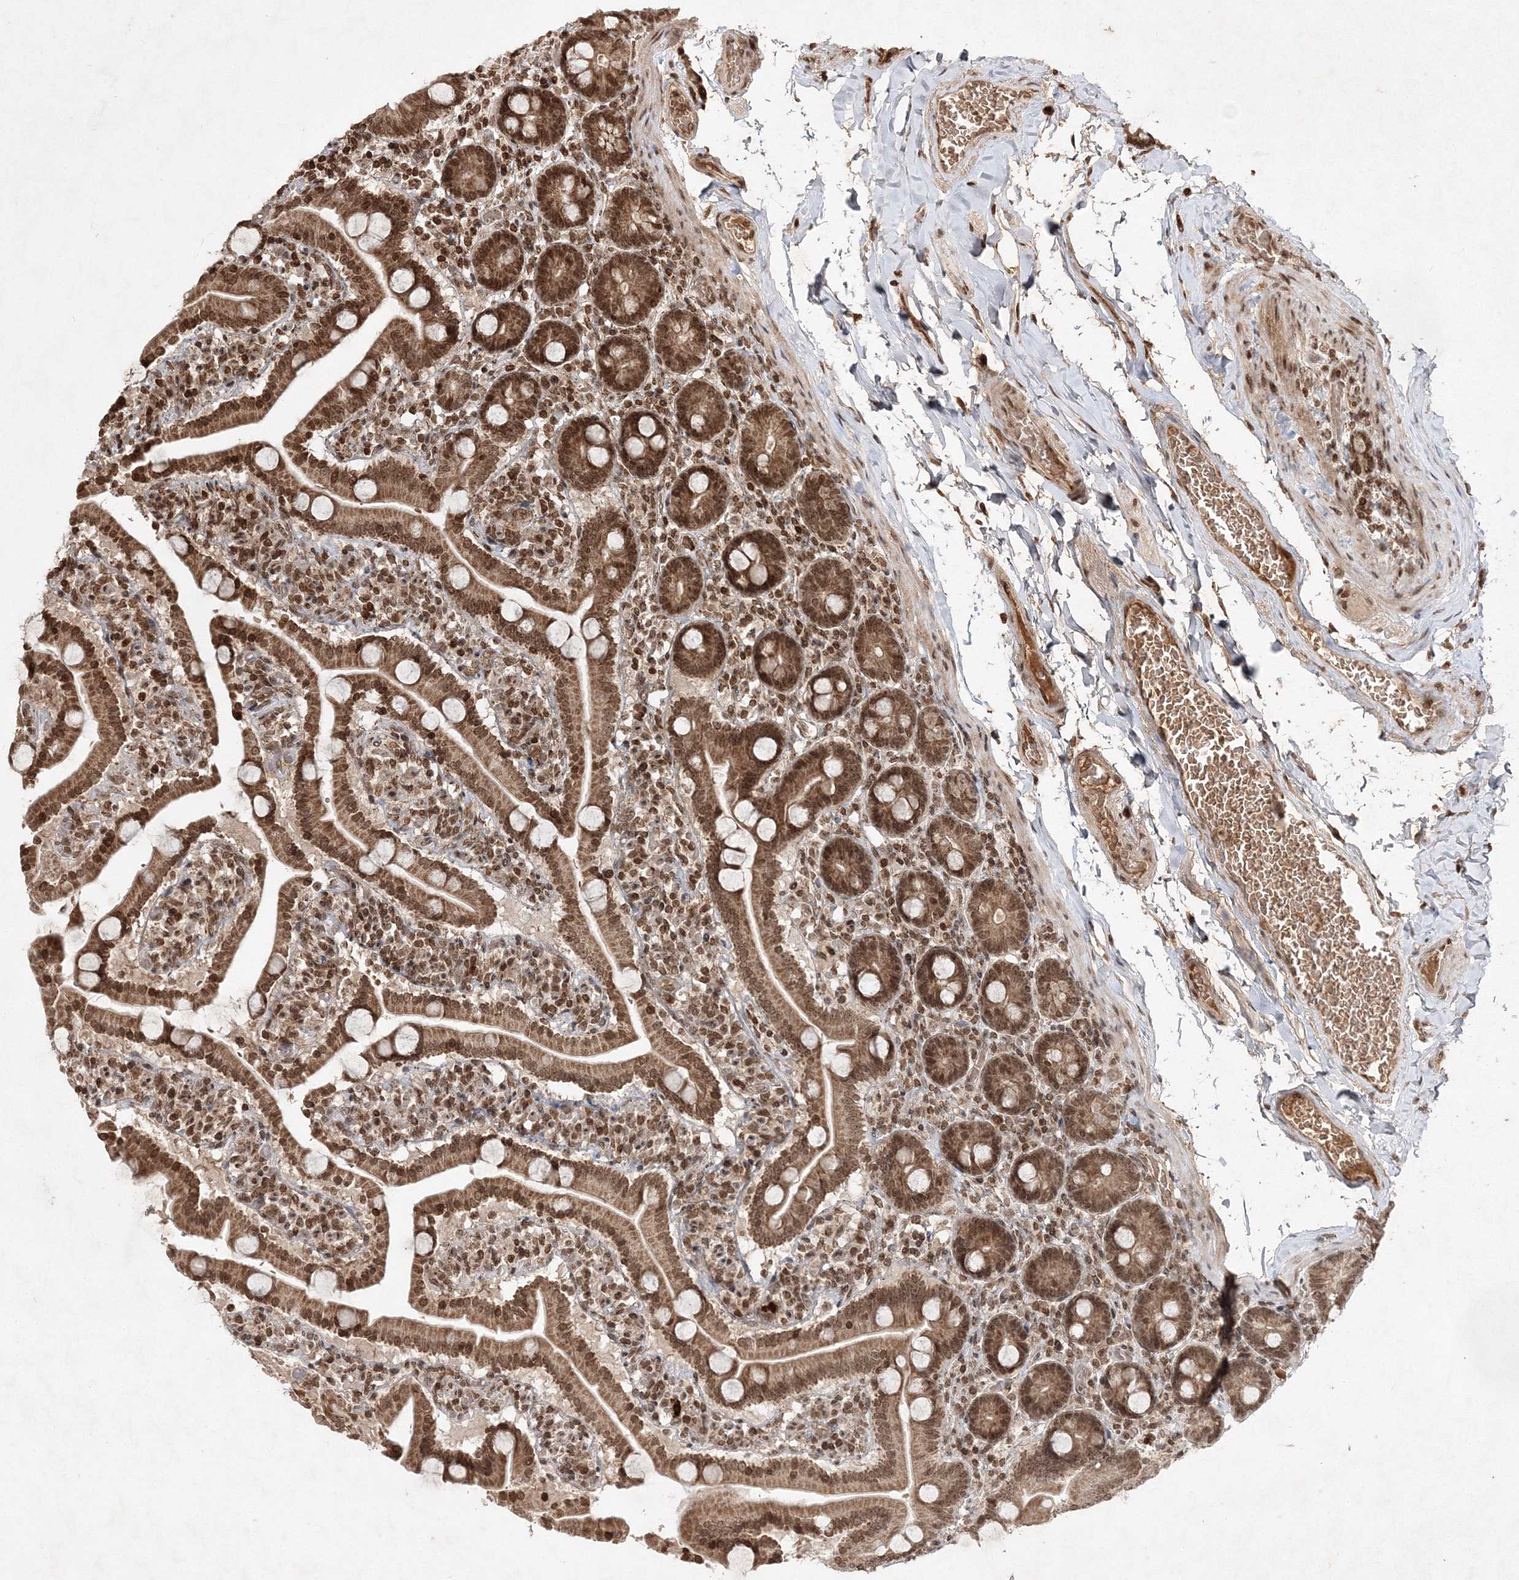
{"staining": {"intensity": "moderate", "quantity": ">75%", "location": "cytoplasmic/membranous,nuclear"}, "tissue": "duodenum", "cell_type": "Glandular cells", "image_type": "normal", "snomed": [{"axis": "morphology", "description": "Normal tissue, NOS"}, {"axis": "topography", "description": "Duodenum"}], "caption": "Protein analysis of benign duodenum demonstrates moderate cytoplasmic/membranous,nuclear staining in approximately >75% of glandular cells.", "gene": "CARM1", "patient": {"sex": "male", "age": 55}}